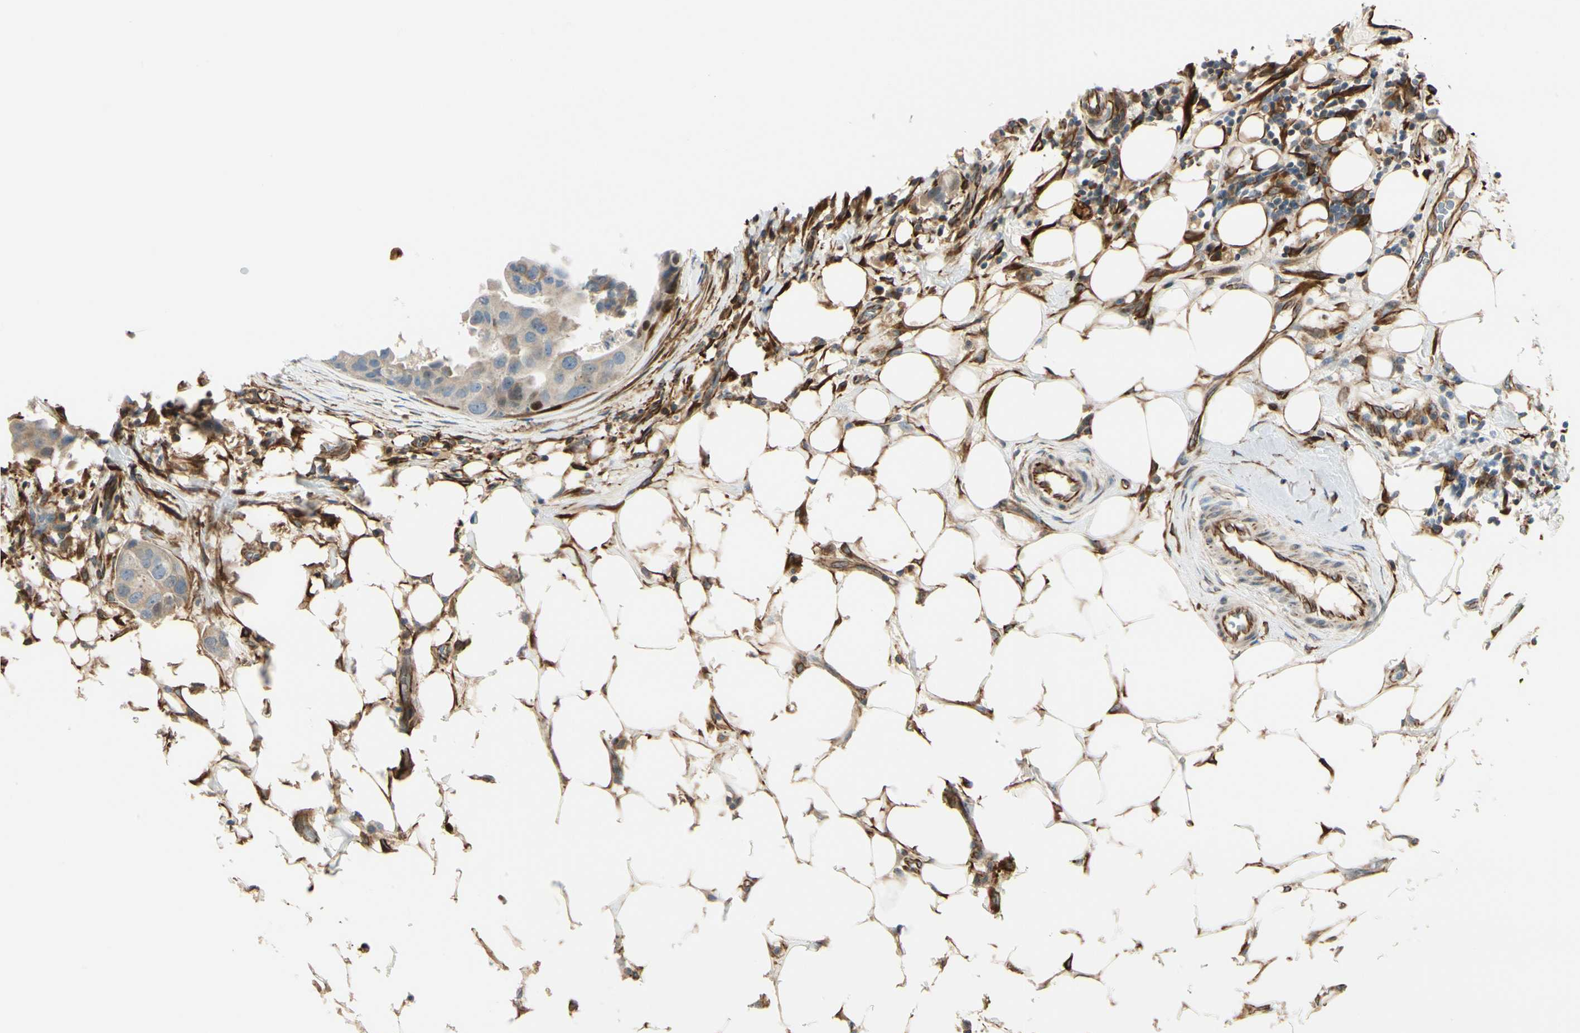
{"staining": {"intensity": "negative", "quantity": "none", "location": "none"}, "tissue": "breast cancer", "cell_type": "Tumor cells", "image_type": "cancer", "snomed": [{"axis": "morphology", "description": "Duct carcinoma"}, {"axis": "topography", "description": "Breast"}], "caption": "This is an IHC micrograph of invasive ductal carcinoma (breast). There is no staining in tumor cells.", "gene": "FTH1", "patient": {"sex": "female", "age": 40}}